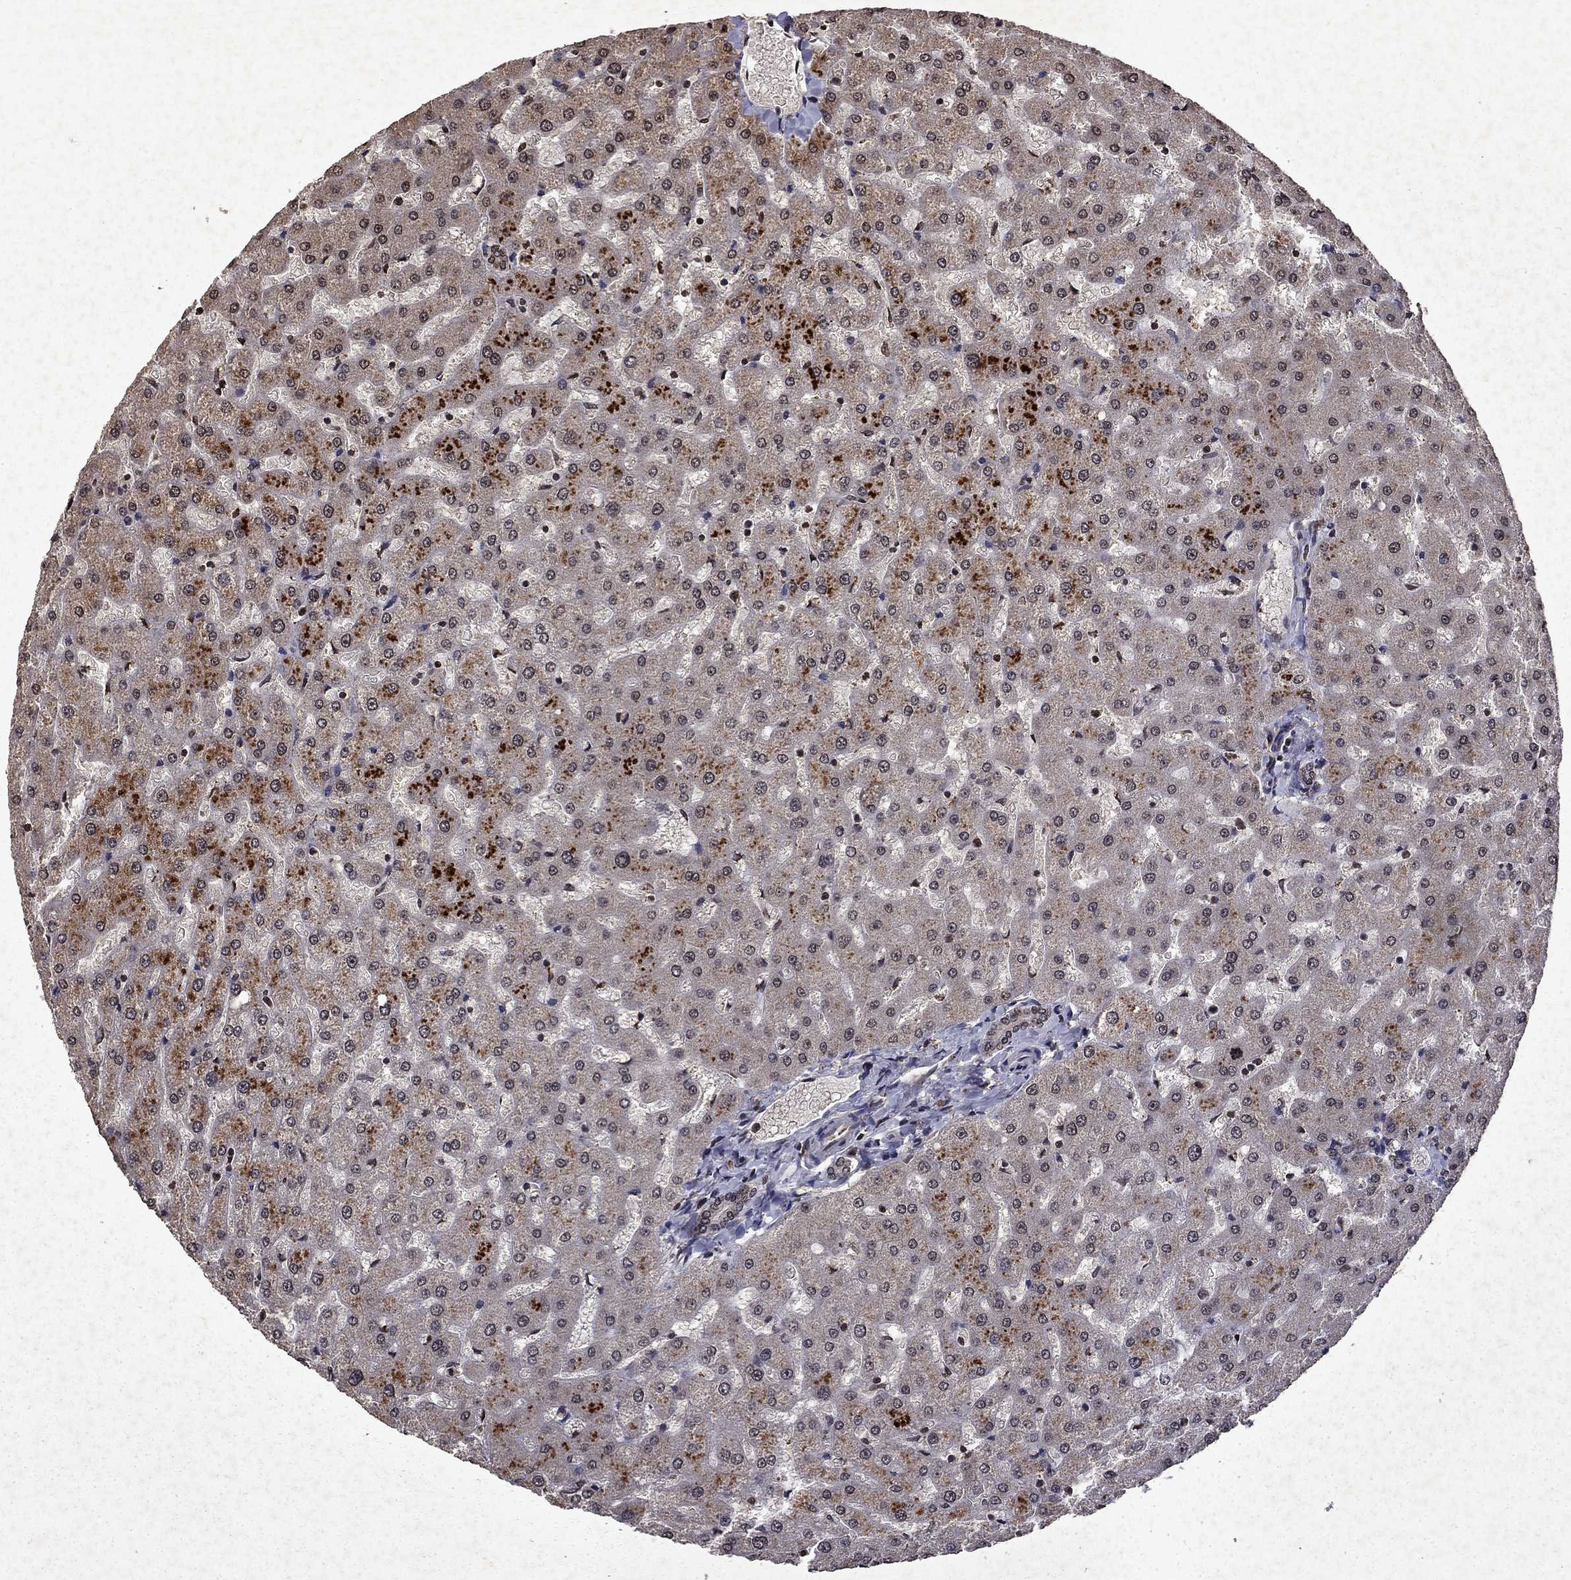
{"staining": {"intensity": "negative", "quantity": "none", "location": "none"}, "tissue": "liver", "cell_type": "Cholangiocytes", "image_type": "normal", "snomed": [{"axis": "morphology", "description": "Normal tissue, NOS"}, {"axis": "topography", "description": "Liver"}], "caption": "Cholangiocytes are negative for brown protein staining in normal liver. (DAB immunohistochemistry (IHC) with hematoxylin counter stain).", "gene": "PIN4", "patient": {"sex": "female", "age": 50}}